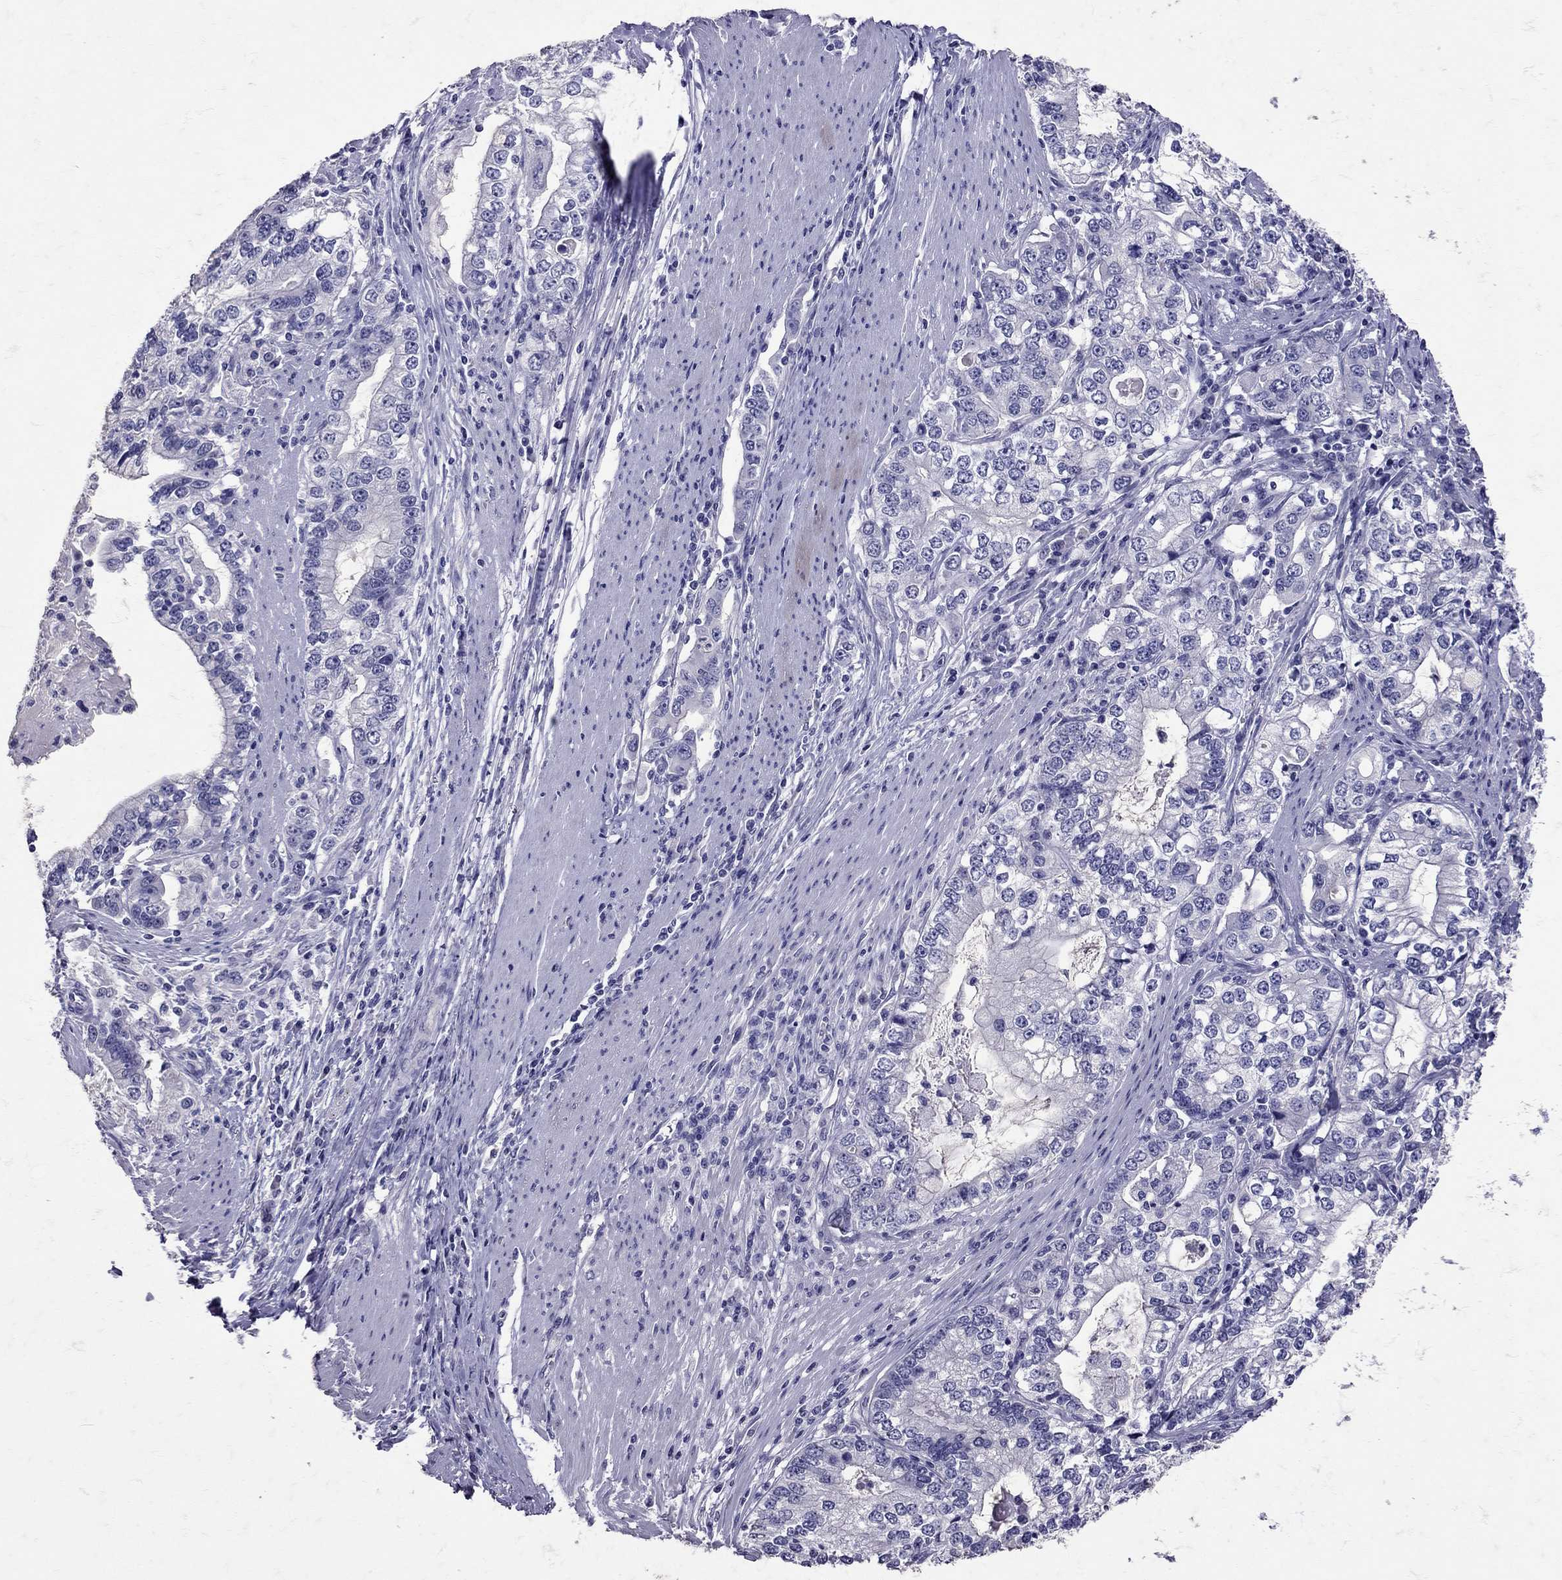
{"staining": {"intensity": "negative", "quantity": "none", "location": "none"}, "tissue": "stomach cancer", "cell_type": "Tumor cells", "image_type": "cancer", "snomed": [{"axis": "morphology", "description": "Adenocarcinoma, NOS"}, {"axis": "topography", "description": "Stomach, lower"}], "caption": "Human stomach cancer stained for a protein using immunohistochemistry reveals no positivity in tumor cells.", "gene": "SST", "patient": {"sex": "female", "age": 72}}